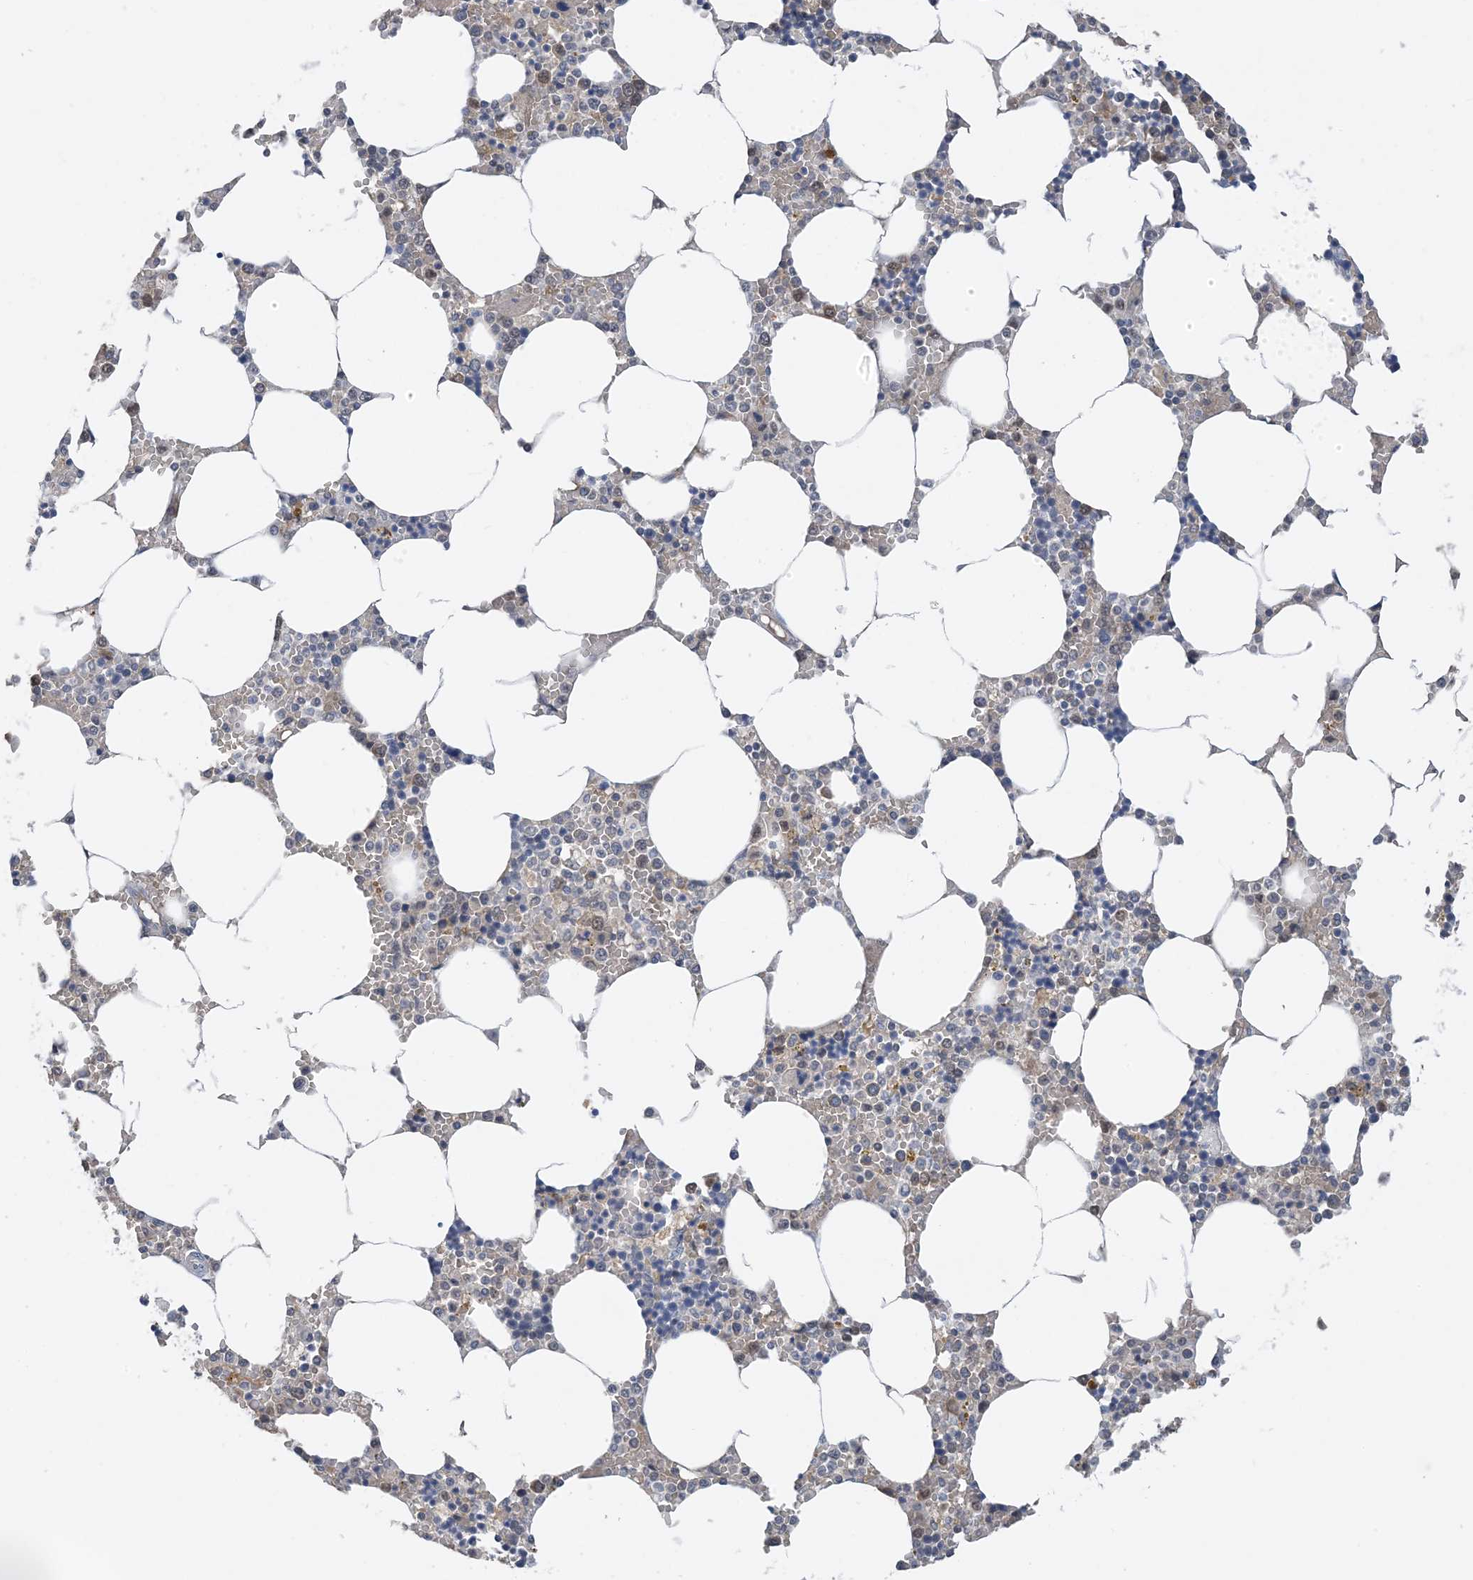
{"staining": {"intensity": "weak", "quantity": "<25%", "location": "nuclear"}, "tissue": "bone marrow", "cell_type": "Hematopoietic cells", "image_type": "normal", "snomed": [{"axis": "morphology", "description": "Normal tissue, NOS"}, {"axis": "topography", "description": "Bone marrow"}], "caption": "High magnification brightfield microscopy of normal bone marrow stained with DAB (3,3'-diaminobenzidine) (brown) and counterstained with hematoxylin (blue): hematopoietic cells show no significant positivity.", "gene": "UBE2E1", "patient": {"sex": "male", "age": 70}}